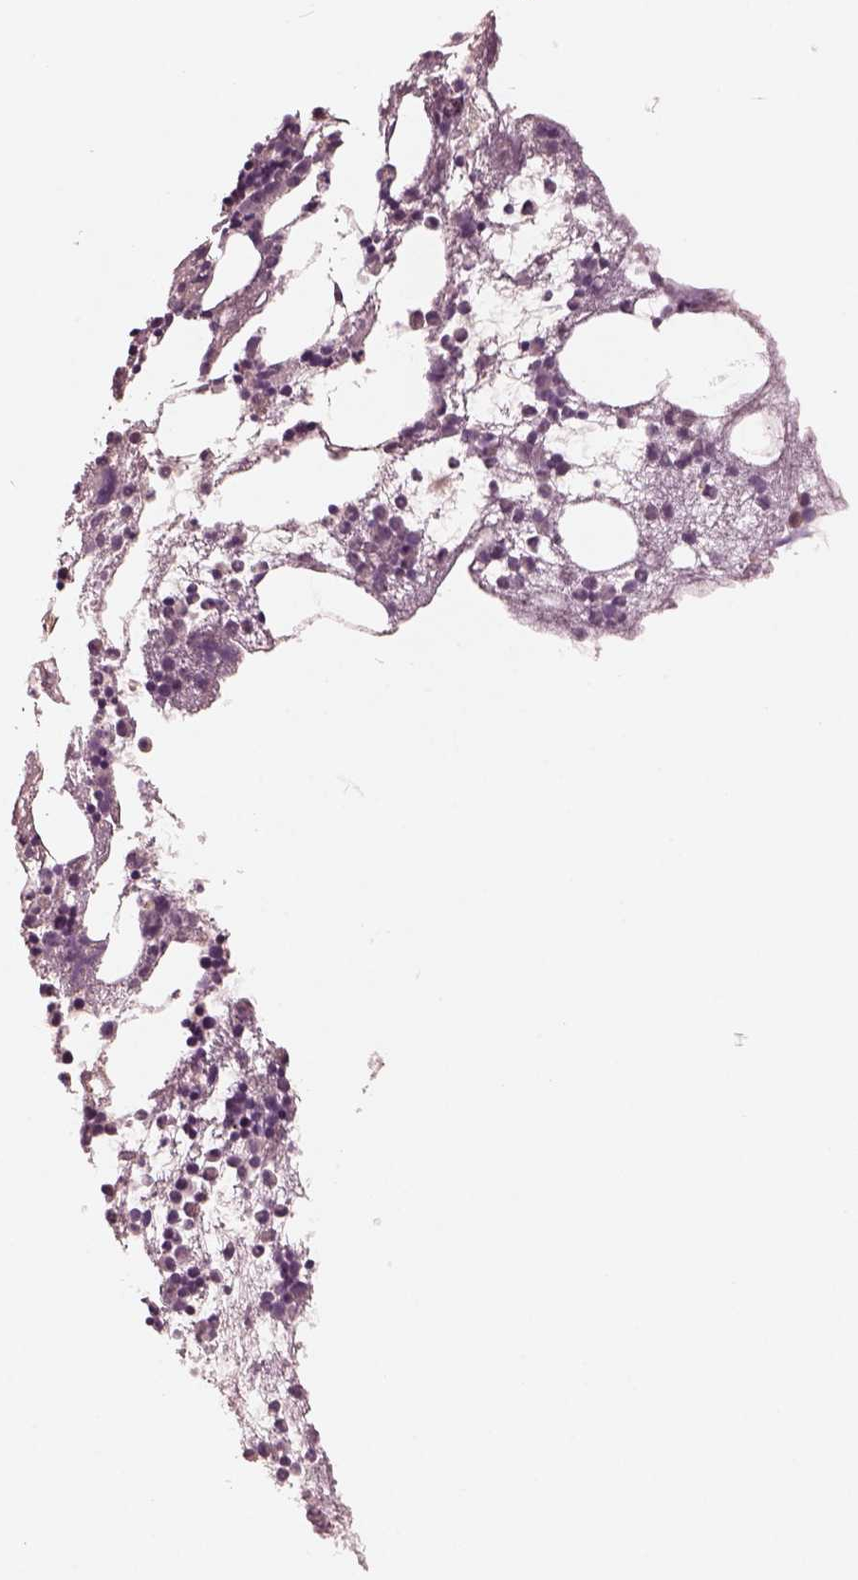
{"staining": {"intensity": "negative", "quantity": "none", "location": "none"}, "tissue": "bone marrow", "cell_type": "Hematopoietic cells", "image_type": "normal", "snomed": [{"axis": "morphology", "description": "Normal tissue, NOS"}, {"axis": "topography", "description": "Bone marrow"}], "caption": "A high-resolution micrograph shows immunohistochemistry (IHC) staining of normal bone marrow, which shows no significant staining in hematopoietic cells. Brightfield microscopy of immunohistochemistry (IHC) stained with DAB (3,3'-diaminobenzidine) (brown) and hematoxylin (blue), captured at high magnification.", "gene": "VWA5B1", "patient": {"sex": "male", "age": 54}}